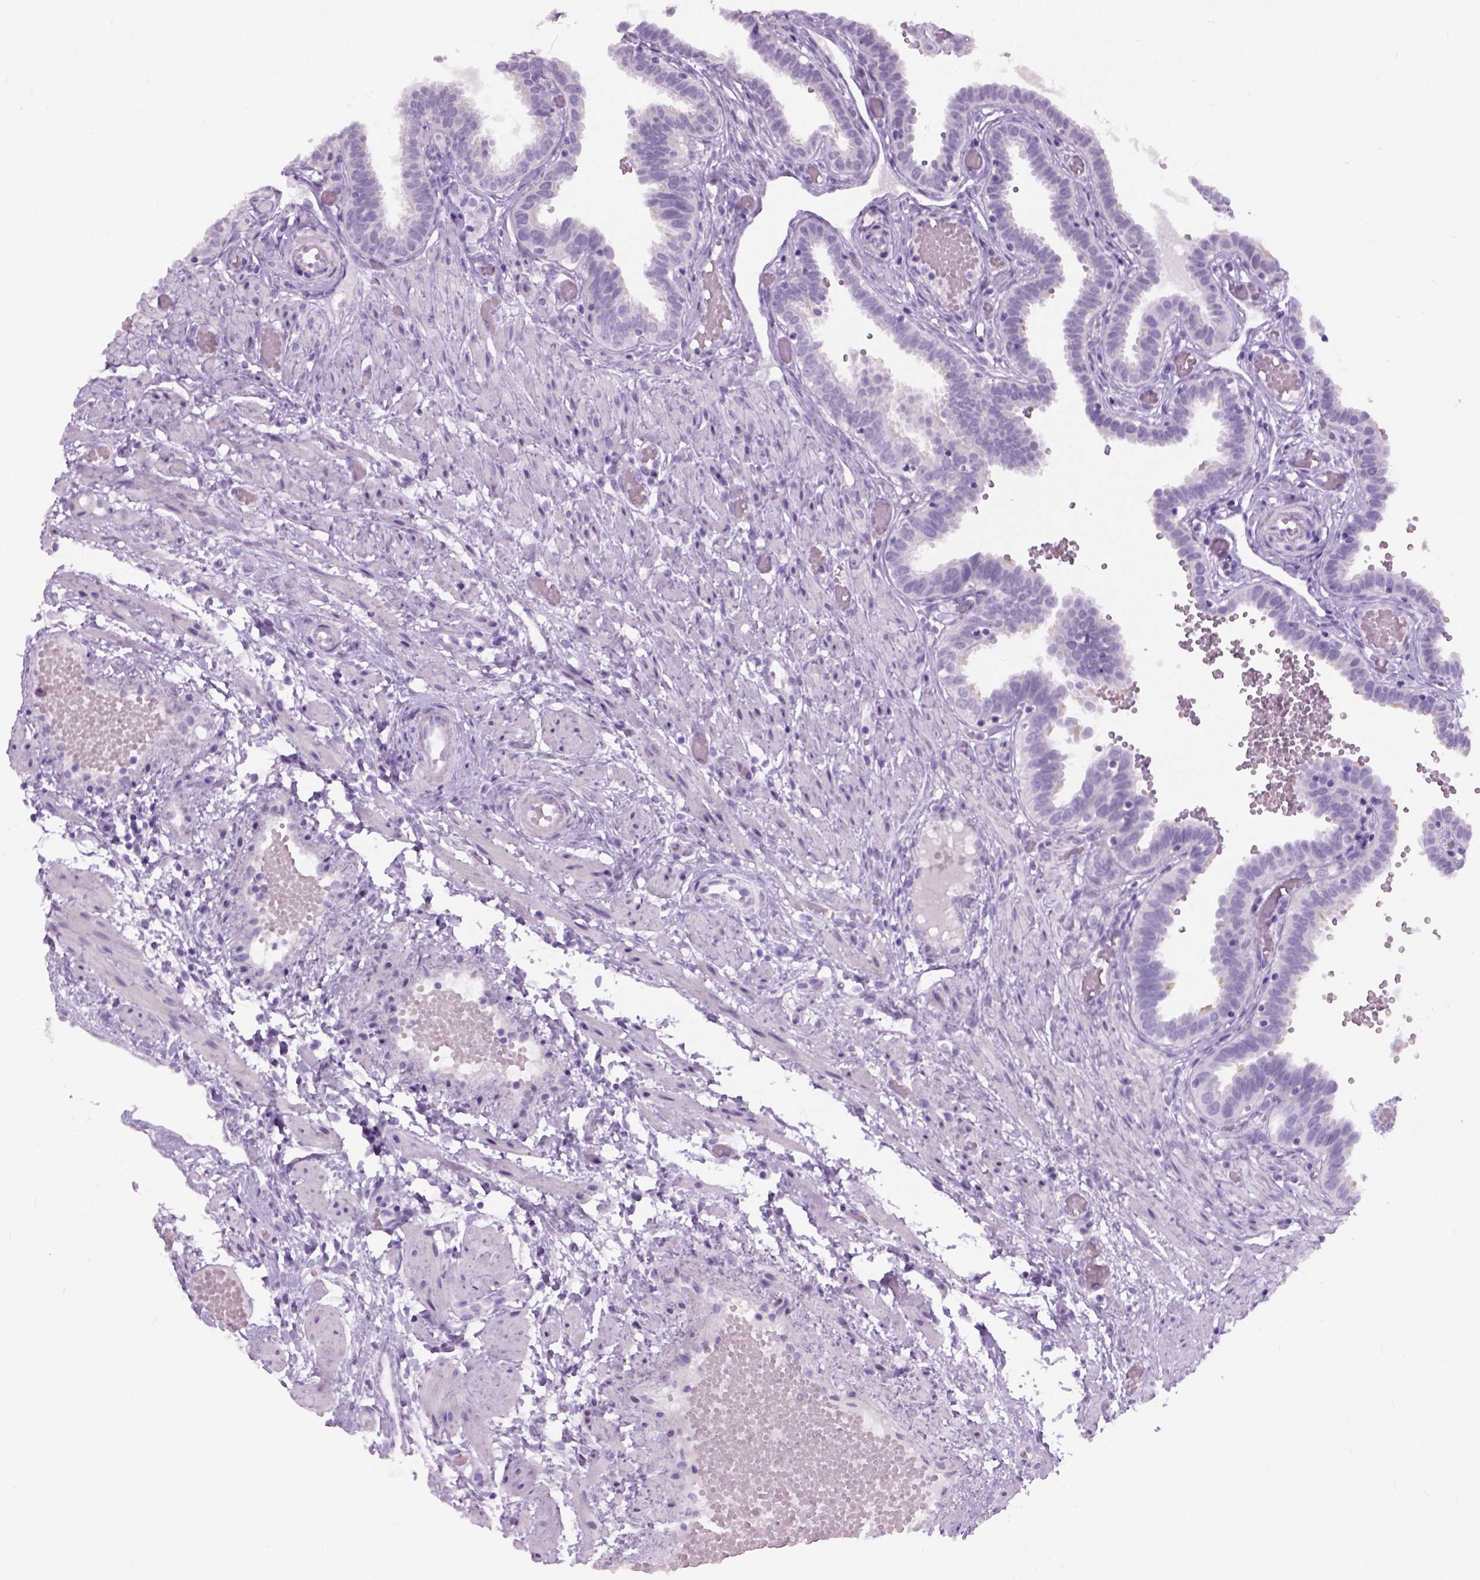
{"staining": {"intensity": "moderate", "quantity": "25%-75%", "location": "cytoplasmic/membranous"}, "tissue": "fallopian tube", "cell_type": "Glandular cells", "image_type": "normal", "snomed": [{"axis": "morphology", "description": "Normal tissue, NOS"}, {"axis": "topography", "description": "Fallopian tube"}], "caption": "Human fallopian tube stained with a brown dye exhibits moderate cytoplasmic/membranous positive positivity in about 25%-75% of glandular cells.", "gene": "AXDND1", "patient": {"sex": "female", "age": 37}}